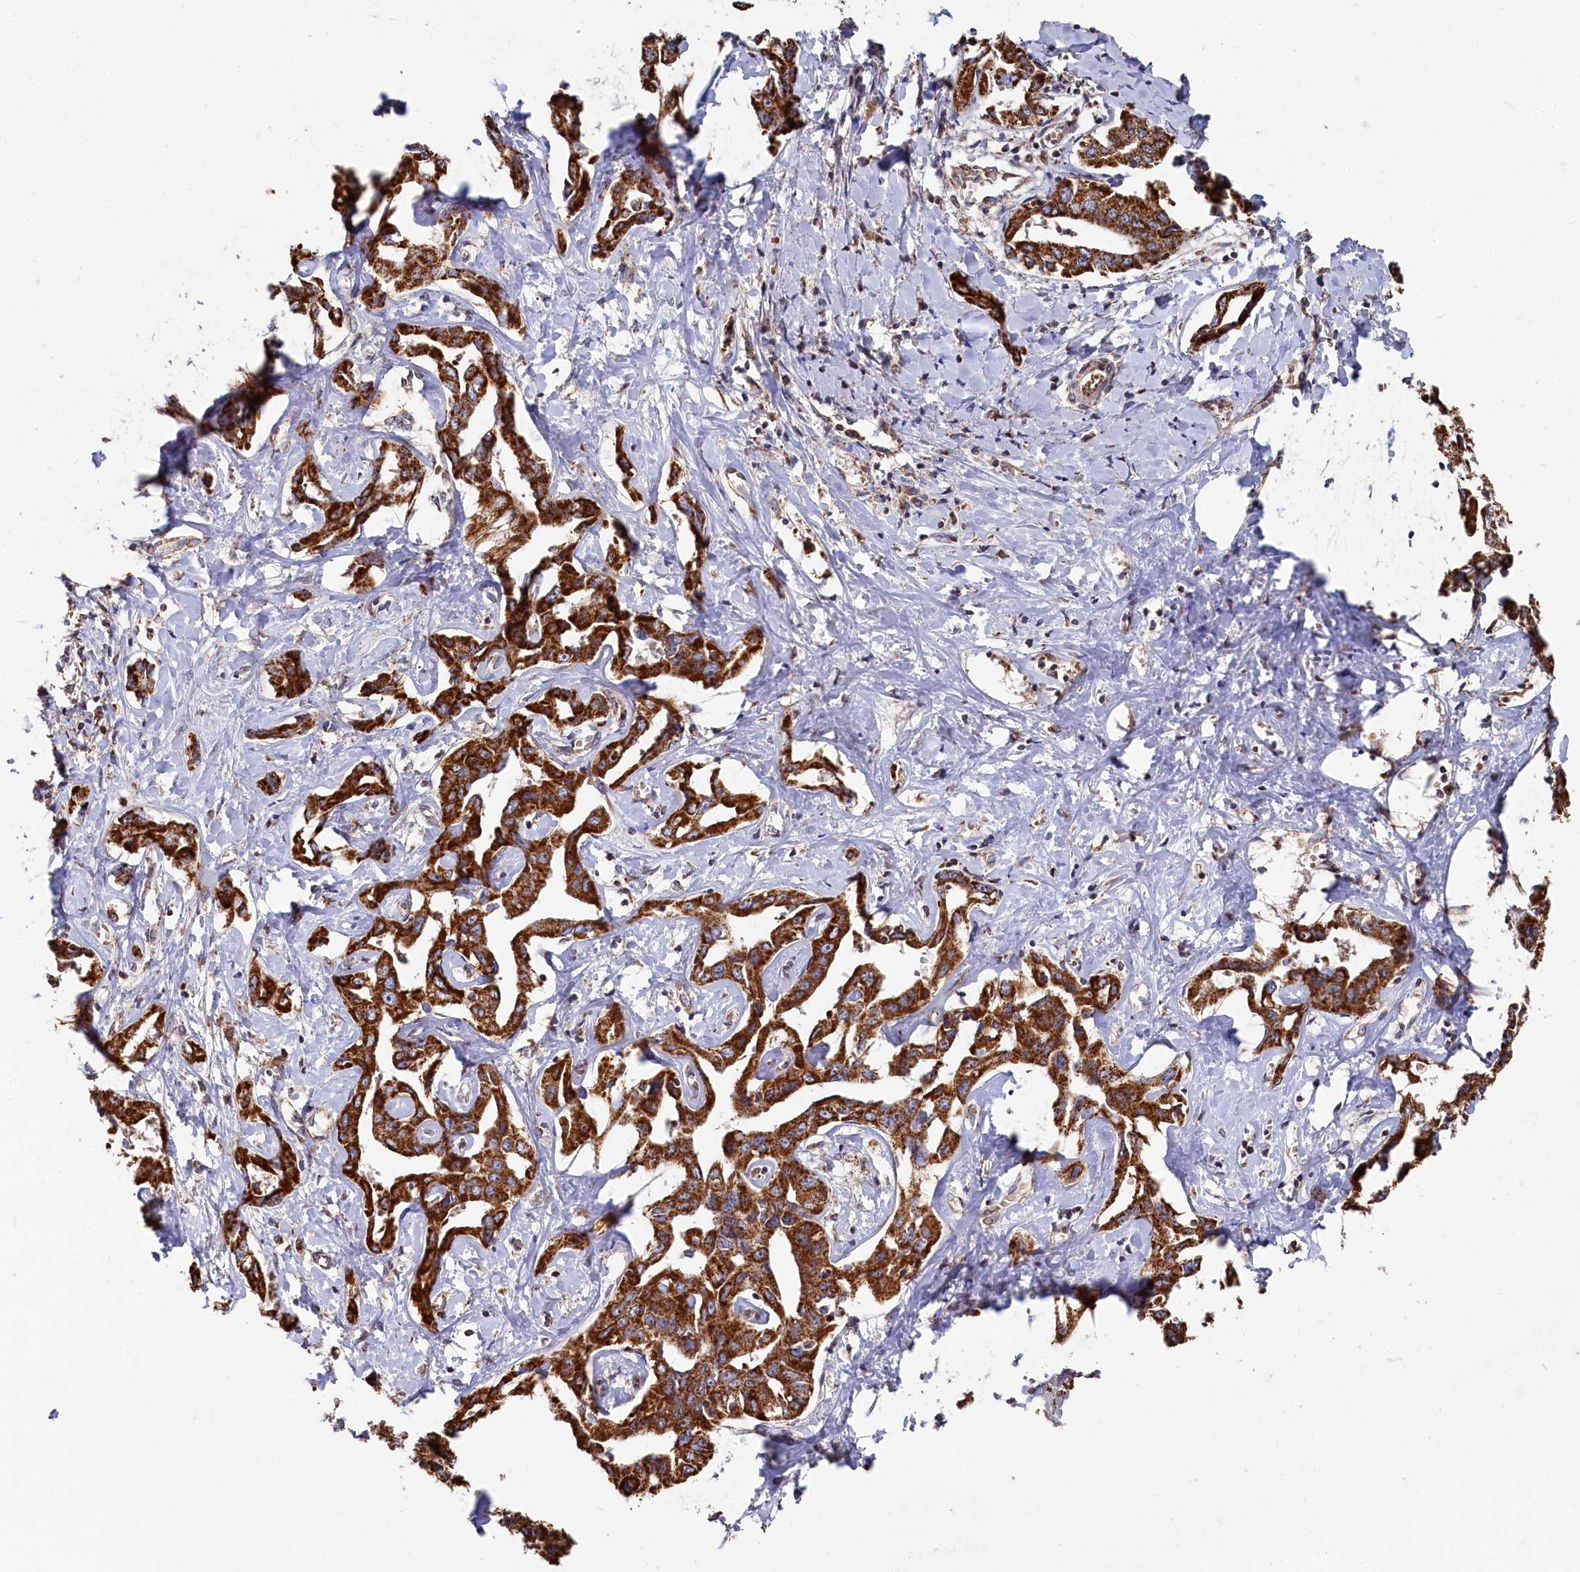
{"staining": {"intensity": "strong", "quantity": ">75%", "location": "cytoplasmic/membranous"}, "tissue": "liver cancer", "cell_type": "Tumor cells", "image_type": "cancer", "snomed": [{"axis": "morphology", "description": "Cholangiocarcinoma"}, {"axis": "topography", "description": "Liver"}], "caption": "Cholangiocarcinoma (liver) stained for a protein shows strong cytoplasmic/membranous positivity in tumor cells.", "gene": "HAUS2", "patient": {"sex": "male", "age": 59}}